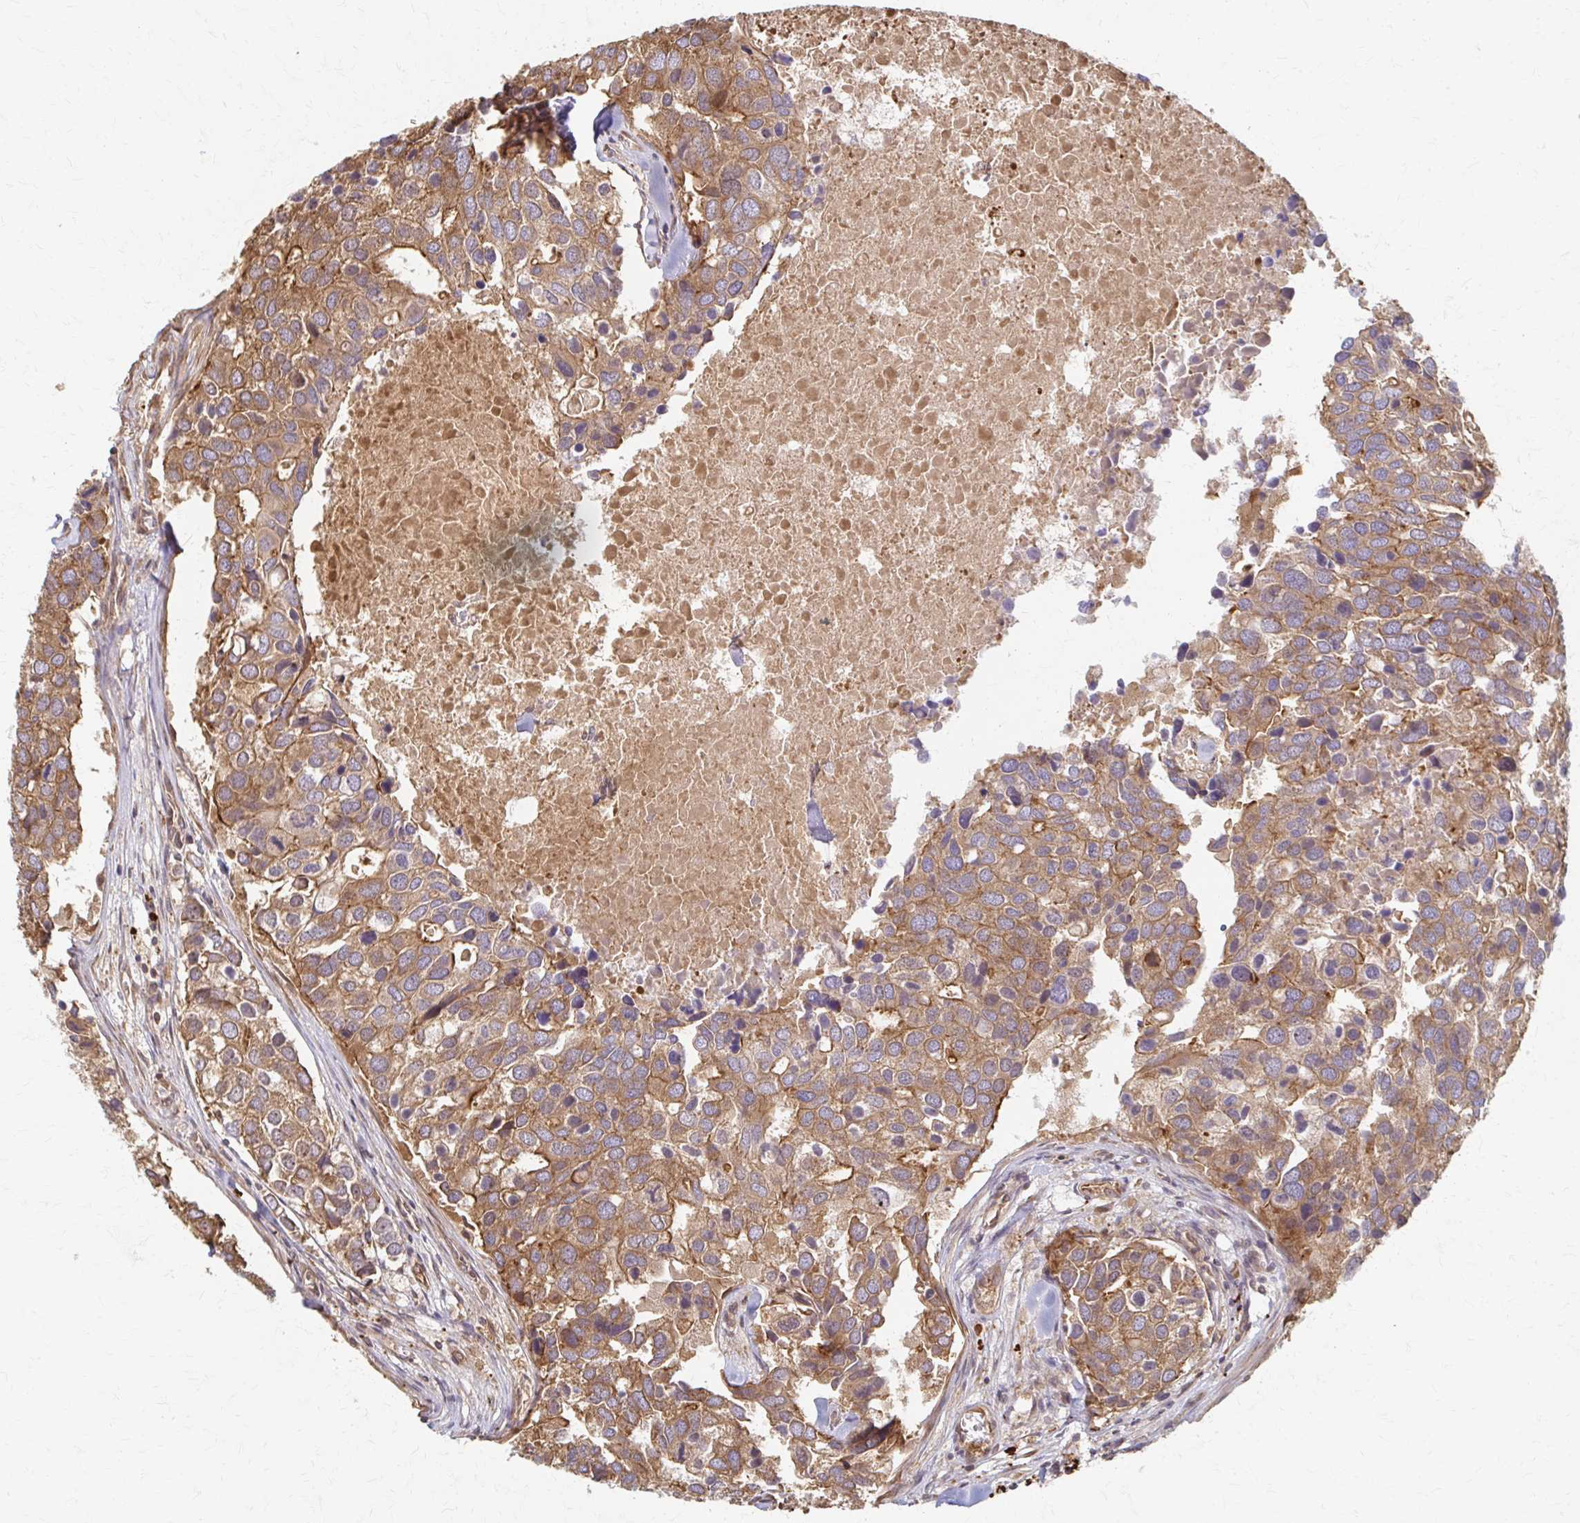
{"staining": {"intensity": "moderate", "quantity": ">75%", "location": "cytoplasmic/membranous"}, "tissue": "breast cancer", "cell_type": "Tumor cells", "image_type": "cancer", "snomed": [{"axis": "morphology", "description": "Duct carcinoma"}, {"axis": "topography", "description": "Breast"}], "caption": "Tumor cells show medium levels of moderate cytoplasmic/membranous staining in about >75% of cells in human breast cancer.", "gene": "ARHGAP35", "patient": {"sex": "female", "age": 83}}